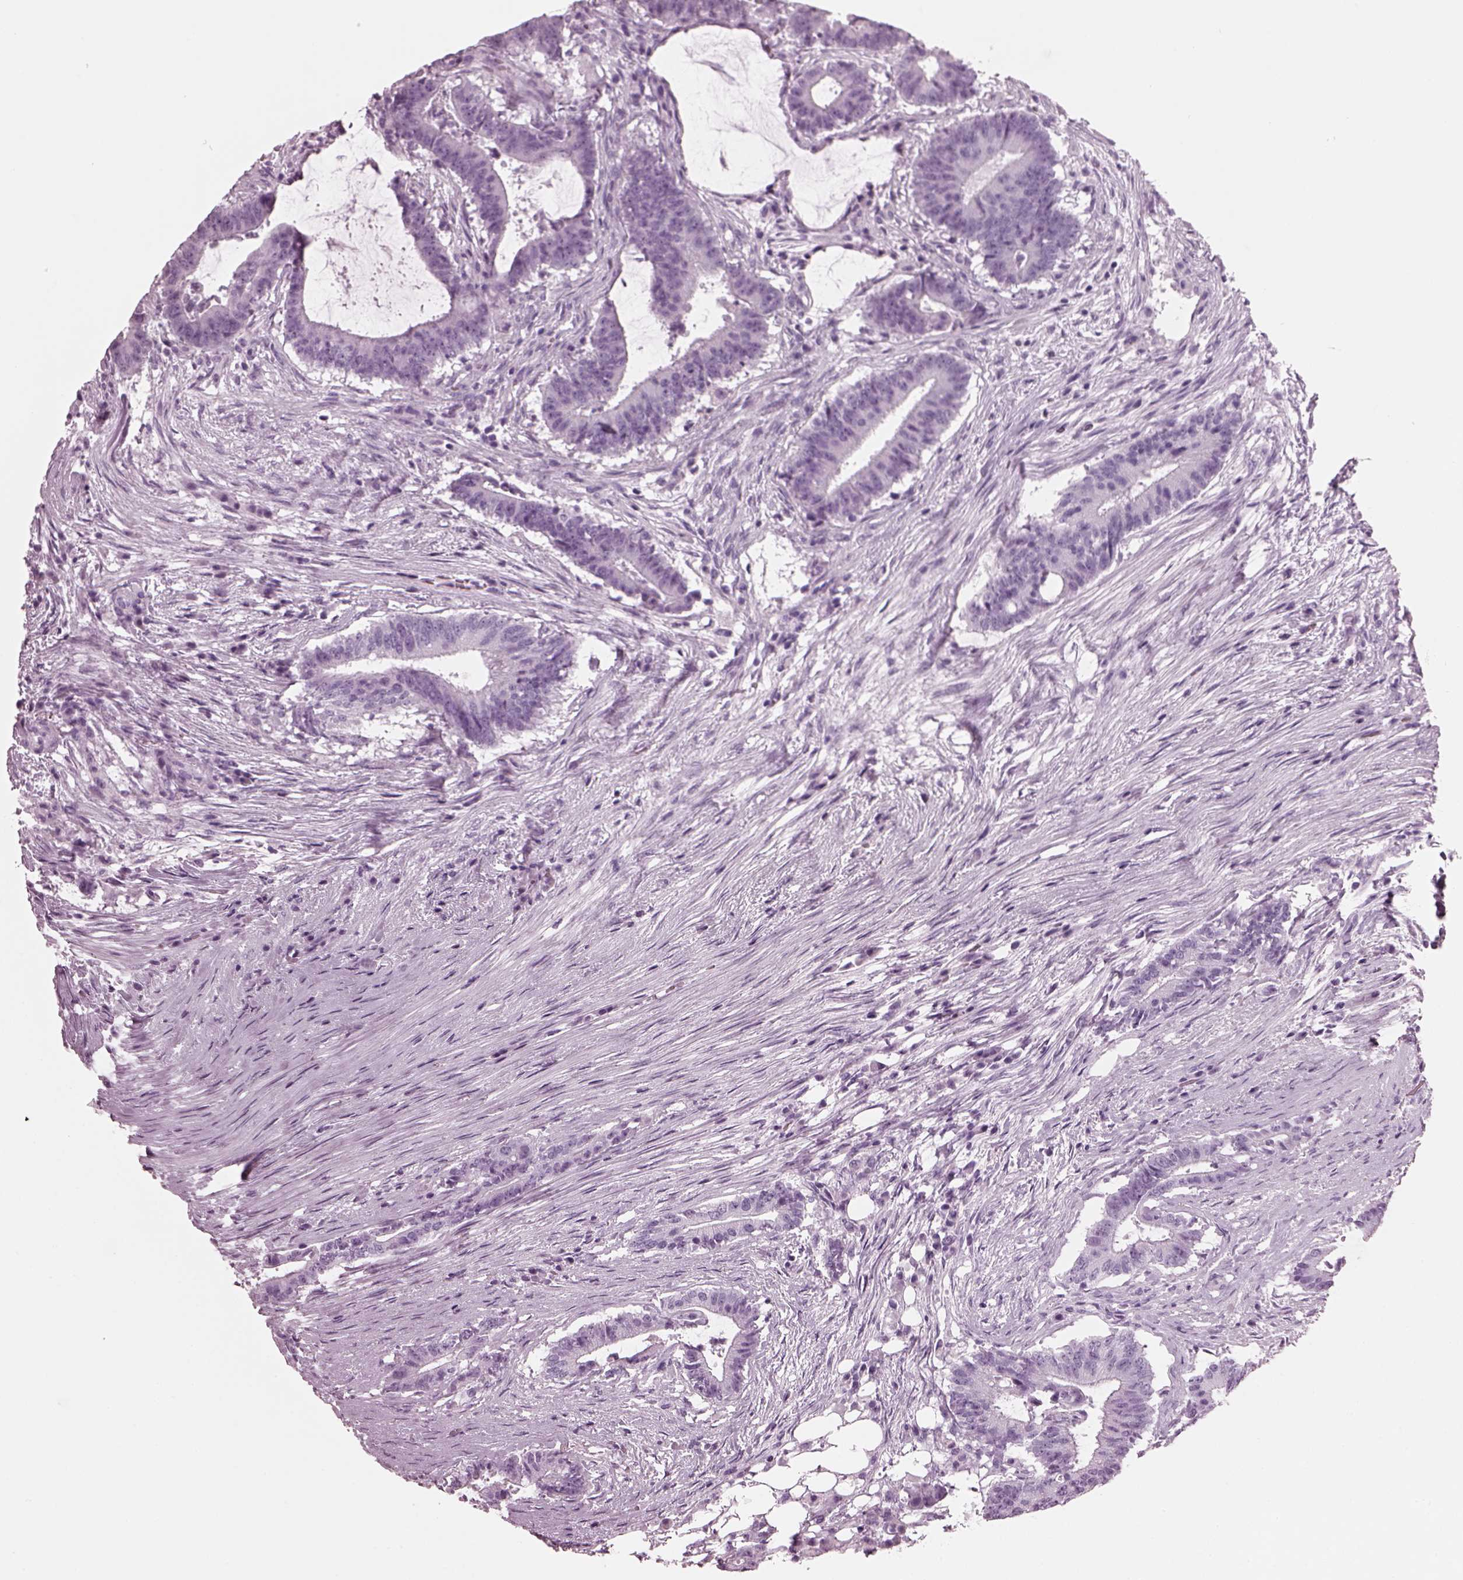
{"staining": {"intensity": "negative", "quantity": "none", "location": "none"}, "tissue": "colorectal cancer", "cell_type": "Tumor cells", "image_type": "cancer", "snomed": [{"axis": "morphology", "description": "Adenocarcinoma, NOS"}, {"axis": "topography", "description": "Colon"}], "caption": "This histopathology image is of colorectal cancer (adenocarcinoma) stained with immunohistochemistry (IHC) to label a protein in brown with the nuclei are counter-stained blue. There is no positivity in tumor cells.", "gene": "HYDIN", "patient": {"sex": "female", "age": 43}}